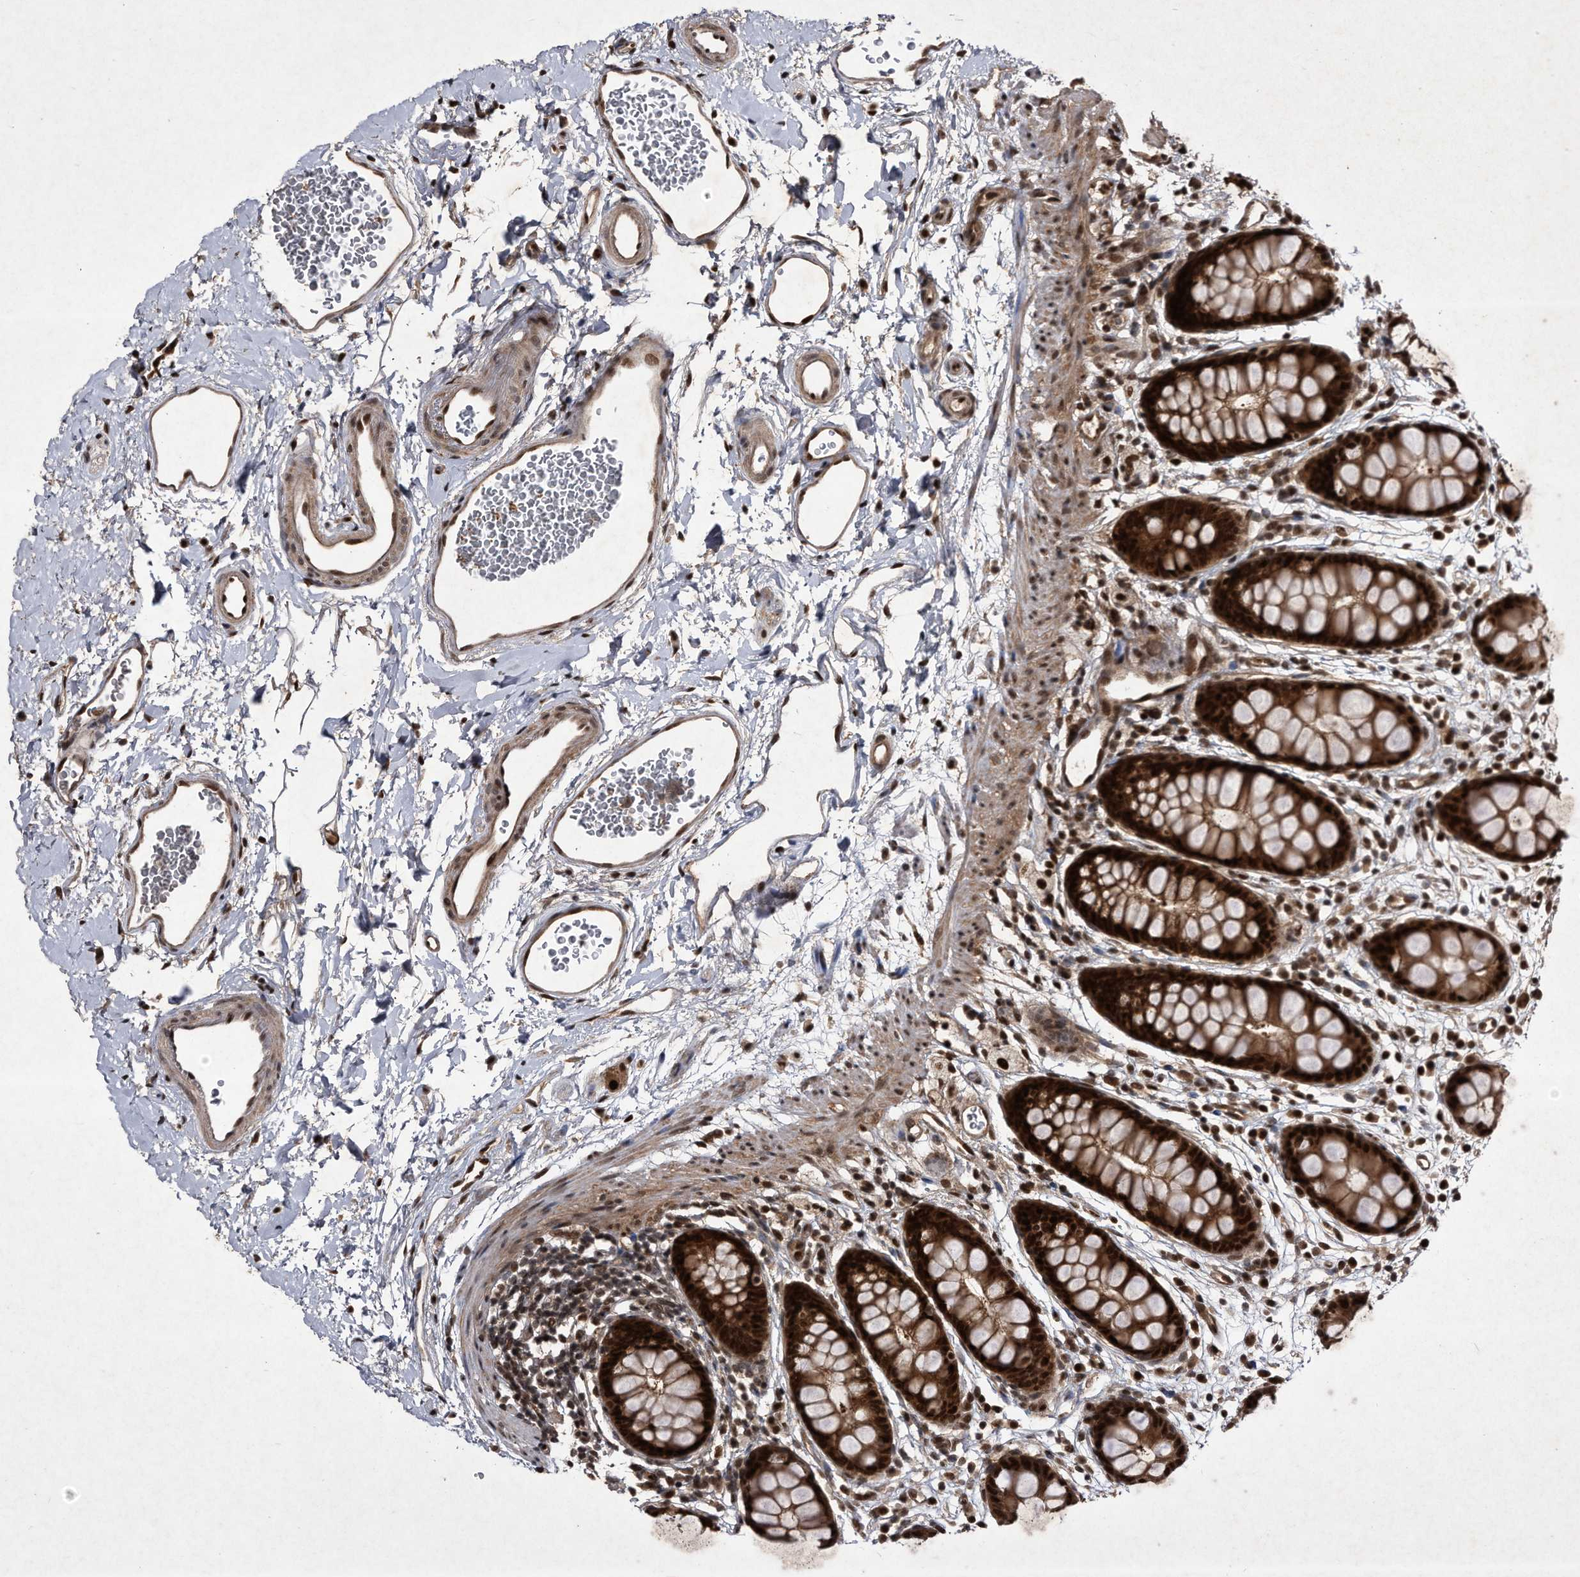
{"staining": {"intensity": "strong", "quantity": ">75%", "location": "cytoplasmic/membranous,nuclear"}, "tissue": "rectum", "cell_type": "Glandular cells", "image_type": "normal", "snomed": [{"axis": "morphology", "description": "Normal tissue, NOS"}, {"axis": "topography", "description": "Rectum"}], "caption": "Immunohistochemistry (IHC) micrograph of unremarkable rectum stained for a protein (brown), which reveals high levels of strong cytoplasmic/membranous,nuclear expression in approximately >75% of glandular cells.", "gene": "RAD23B", "patient": {"sex": "female", "age": 65}}